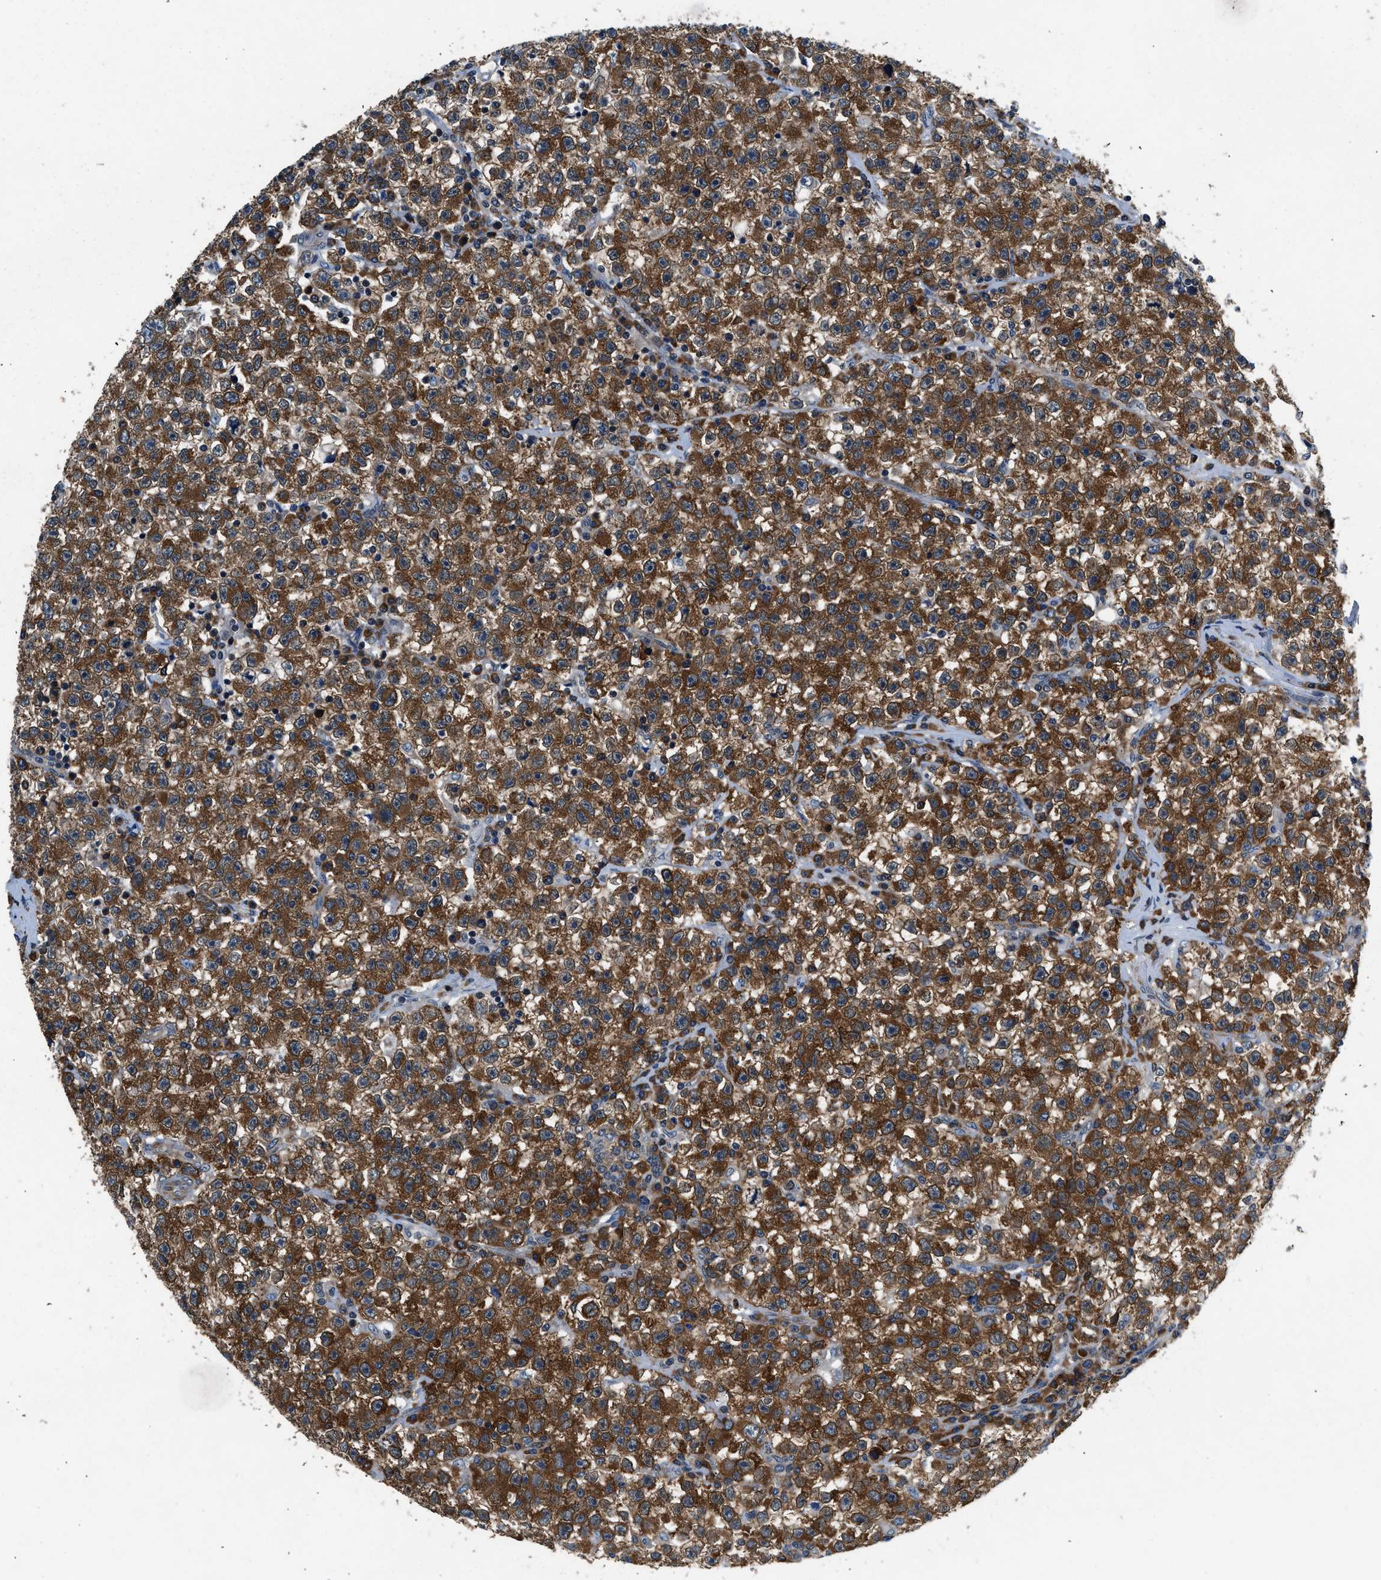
{"staining": {"intensity": "strong", "quantity": ">75%", "location": "cytoplasmic/membranous"}, "tissue": "testis cancer", "cell_type": "Tumor cells", "image_type": "cancer", "snomed": [{"axis": "morphology", "description": "Seminoma, NOS"}, {"axis": "topography", "description": "Testis"}], "caption": "This micrograph exhibits immunohistochemistry staining of testis cancer, with high strong cytoplasmic/membranous positivity in about >75% of tumor cells.", "gene": "PA2G4", "patient": {"sex": "male", "age": 22}}